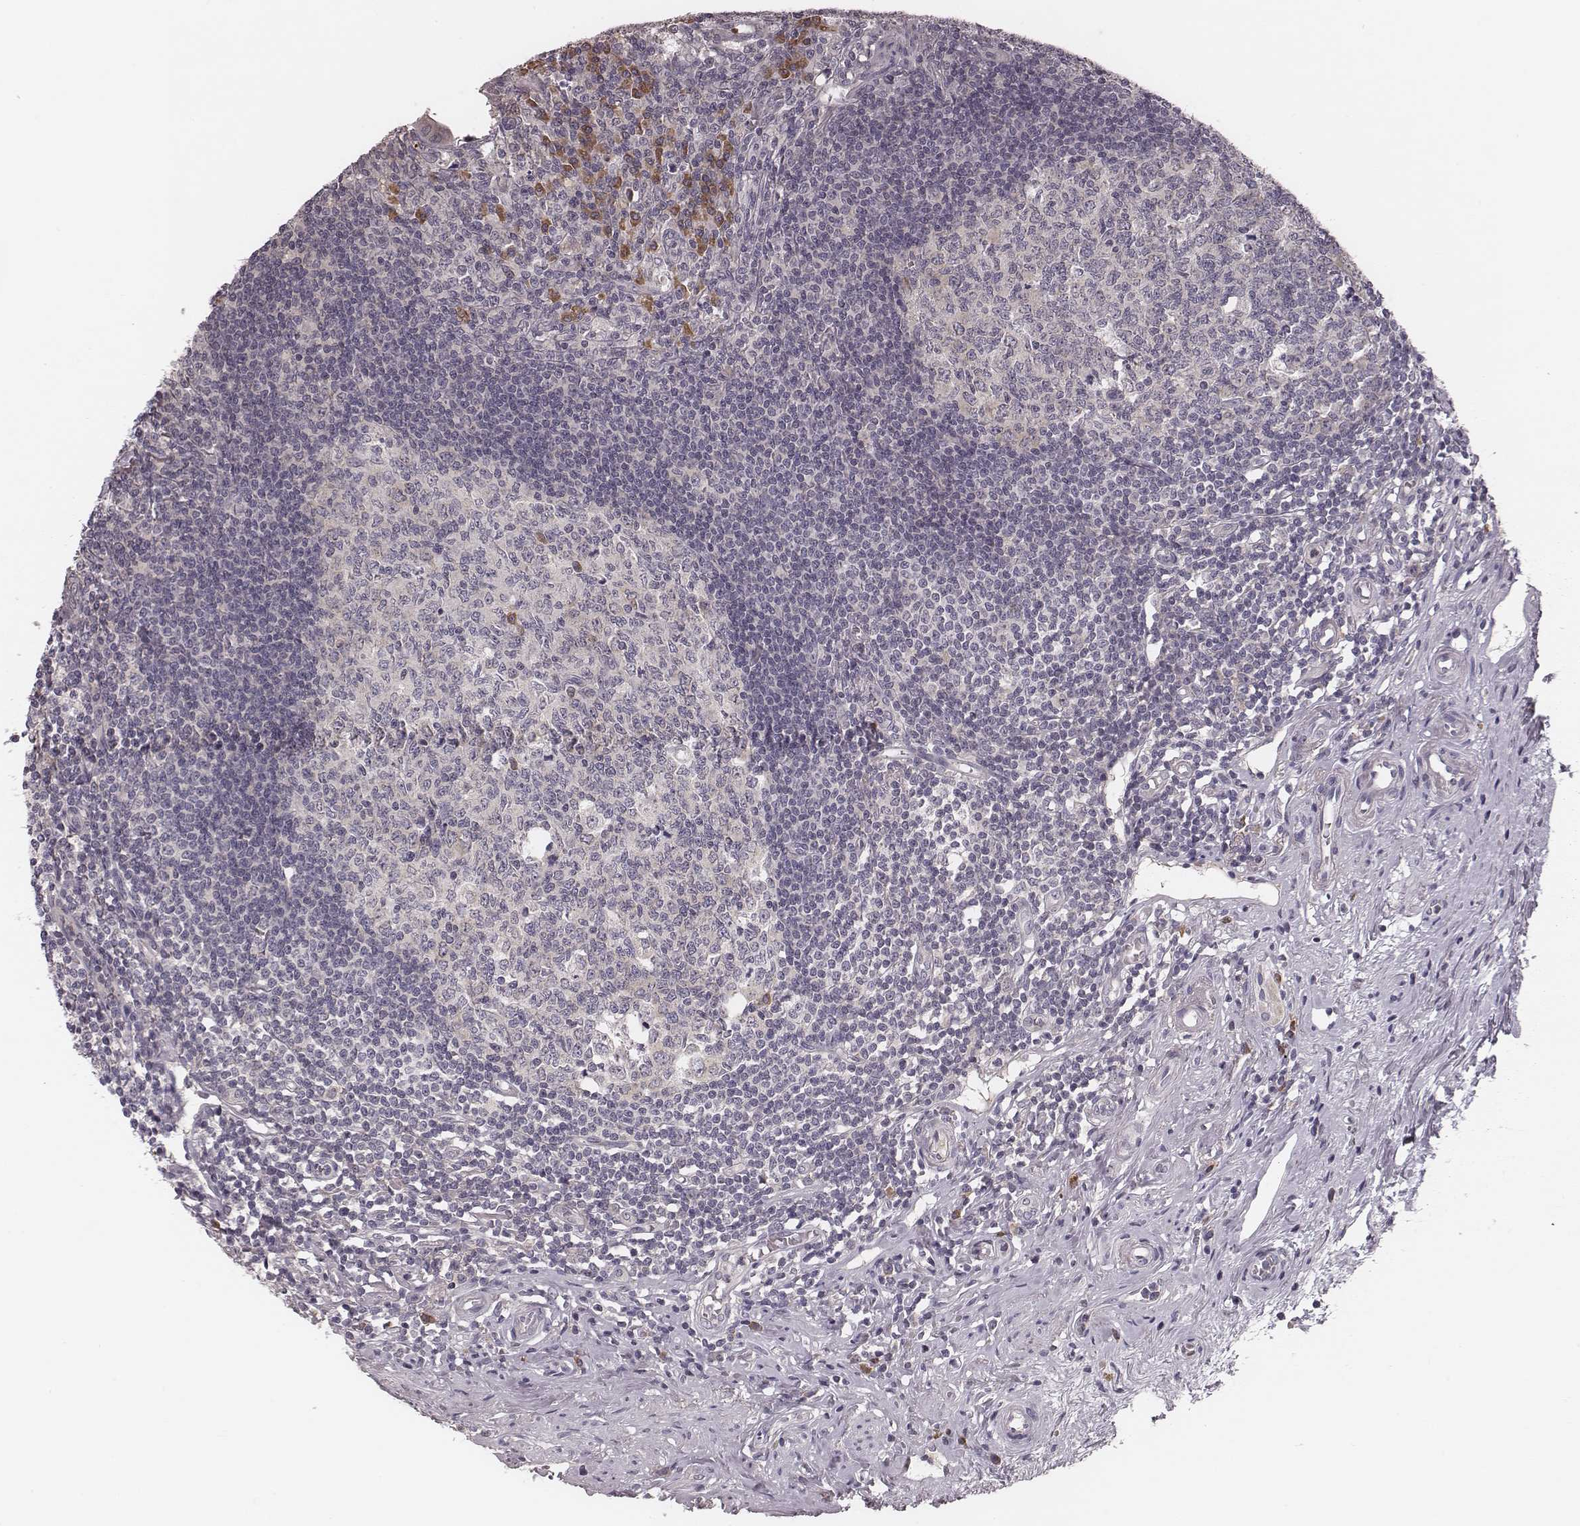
{"staining": {"intensity": "negative", "quantity": "none", "location": "none"}, "tissue": "appendix", "cell_type": "Glandular cells", "image_type": "normal", "snomed": [{"axis": "morphology", "description": "Normal tissue, NOS"}, {"axis": "morphology", "description": "Carcinoma, endometroid"}, {"axis": "topography", "description": "Appendix"}, {"axis": "topography", "description": "Colon"}], "caption": "Image shows no protein positivity in glandular cells of benign appendix.", "gene": "P2RX5", "patient": {"sex": "female", "age": 60}}